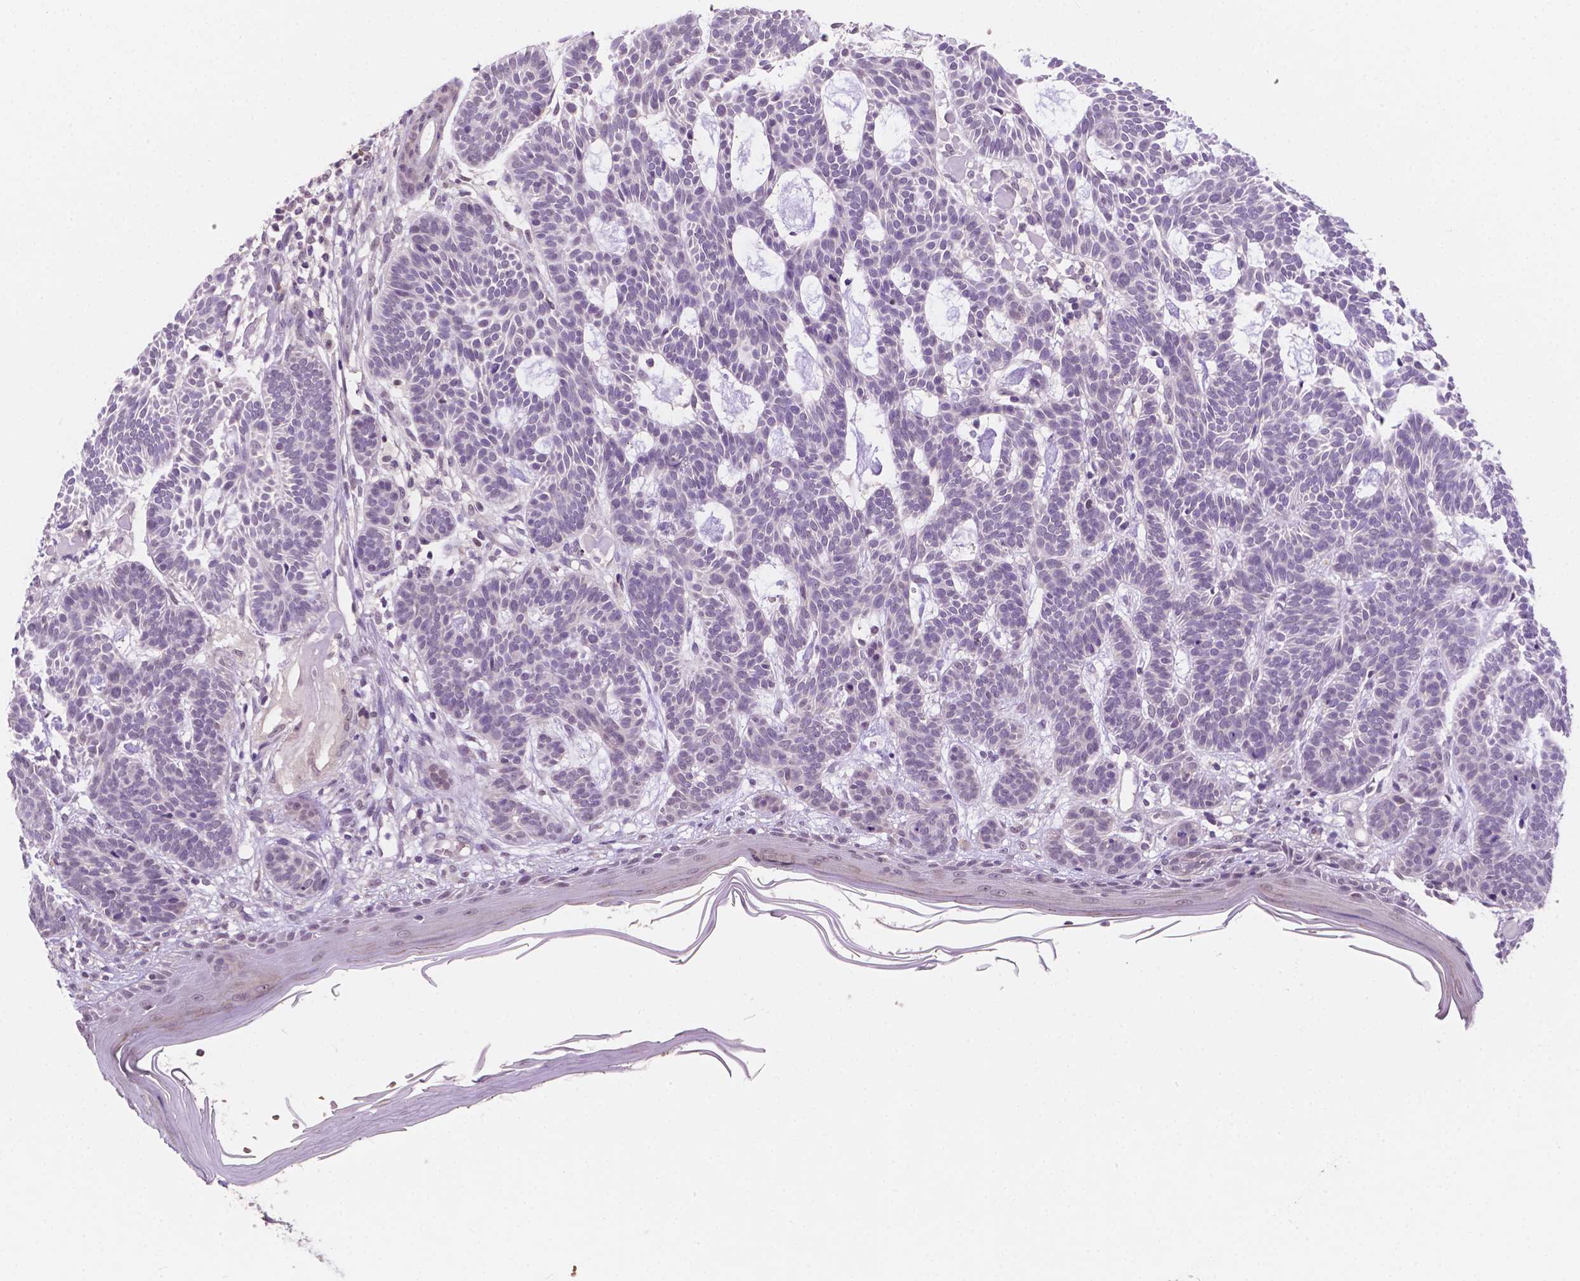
{"staining": {"intensity": "negative", "quantity": "none", "location": "none"}, "tissue": "skin cancer", "cell_type": "Tumor cells", "image_type": "cancer", "snomed": [{"axis": "morphology", "description": "Basal cell carcinoma"}, {"axis": "topography", "description": "Skin"}], "caption": "Immunohistochemistry (IHC) photomicrograph of skin basal cell carcinoma stained for a protein (brown), which reveals no expression in tumor cells. (DAB (3,3'-diaminobenzidine) immunohistochemistry (IHC), high magnification).", "gene": "SHLD3", "patient": {"sex": "male", "age": 85}}